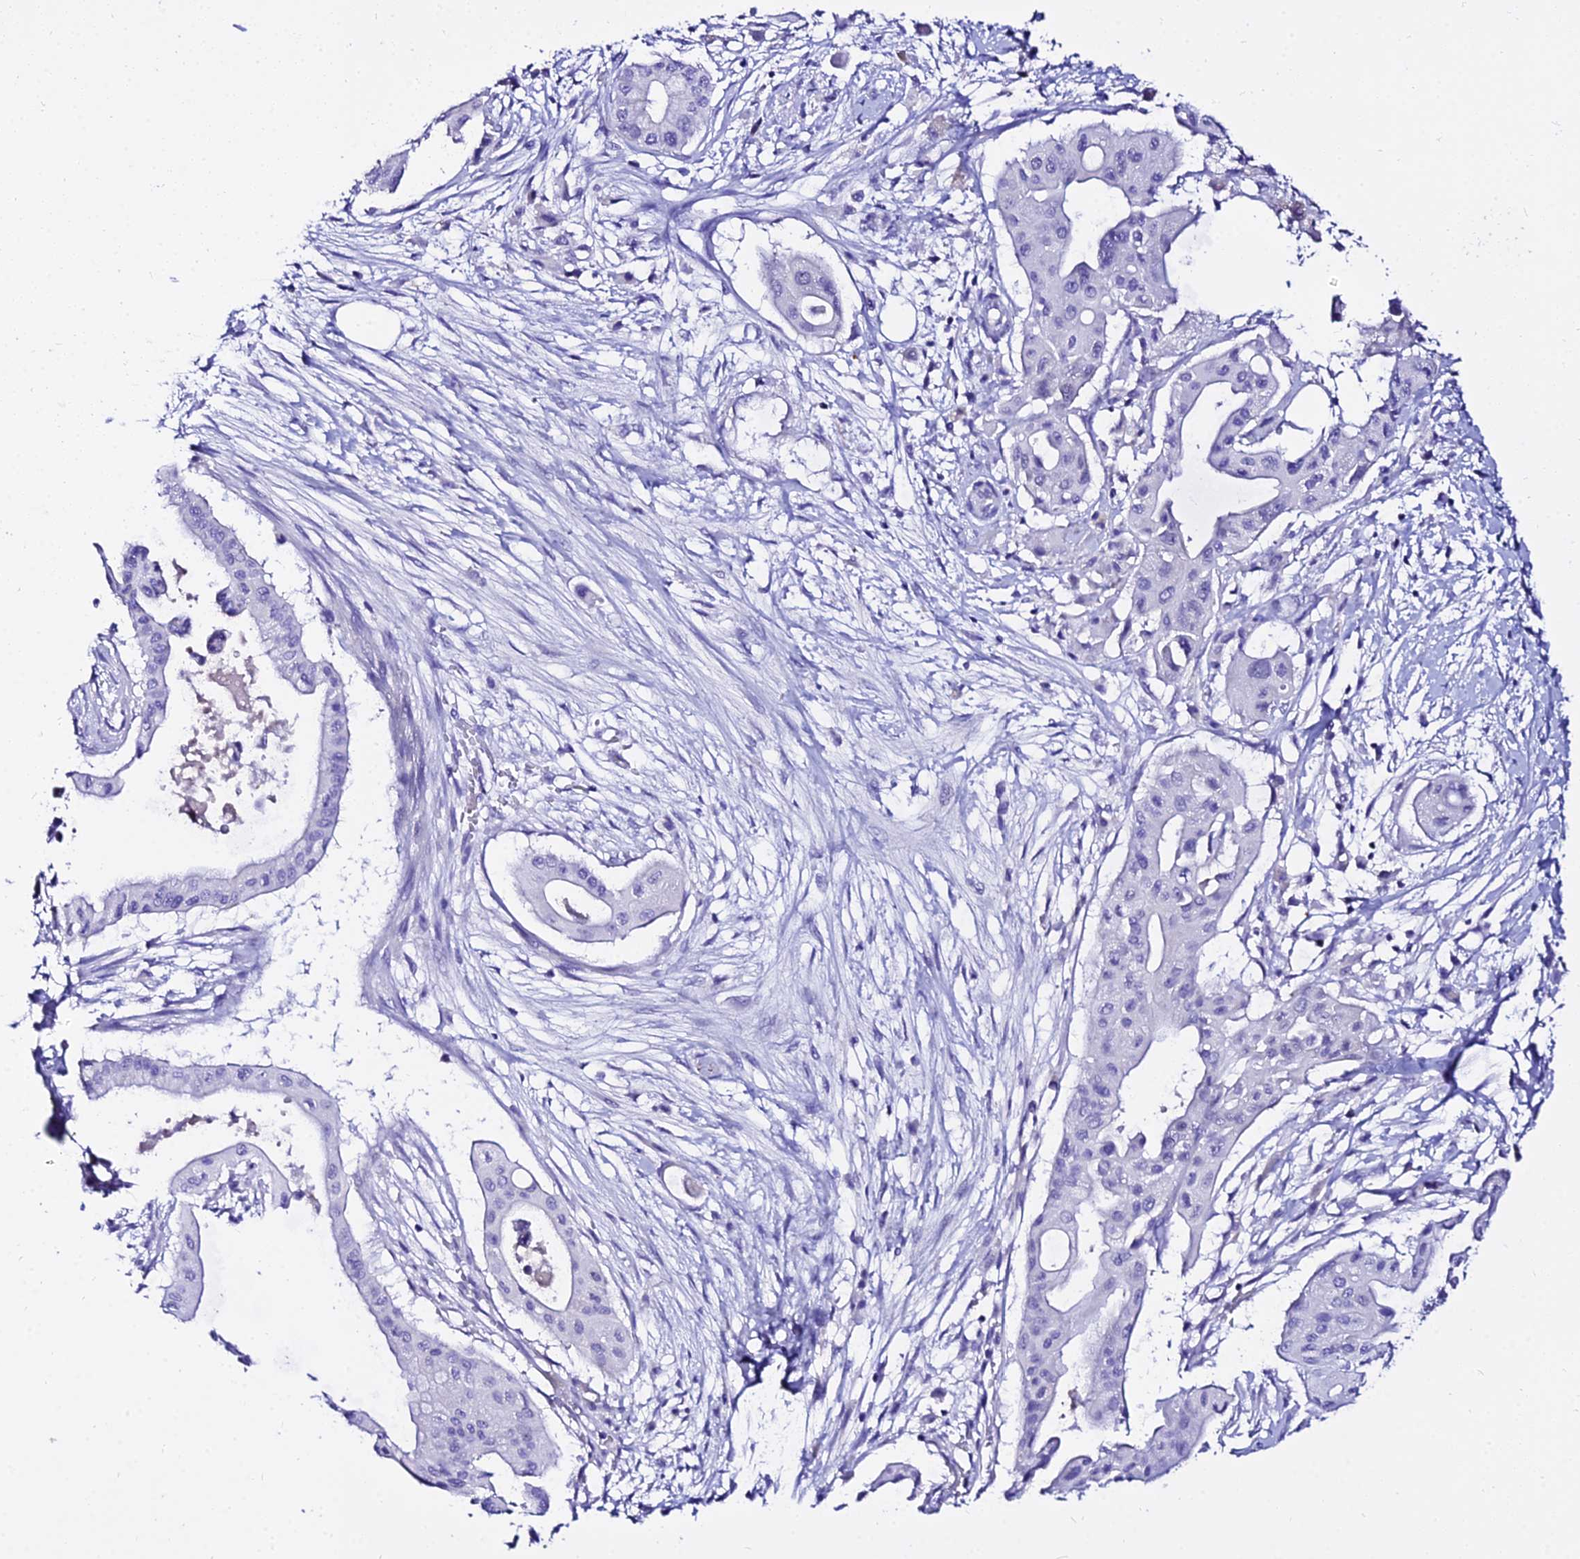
{"staining": {"intensity": "negative", "quantity": "none", "location": "none"}, "tissue": "pancreatic cancer", "cell_type": "Tumor cells", "image_type": "cancer", "snomed": [{"axis": "morphology", "description": "Adenocarcinoma, NOS"}, {"axis": "topography", "description": "Pancreas"}], "caption": "Immunohistochemical staining of human adenocarcinoma (pancreatic) reveals no significant expression in tumor cells.", "gene": "DEFB106A", "patient": {"sex": "male", "age": 68}}